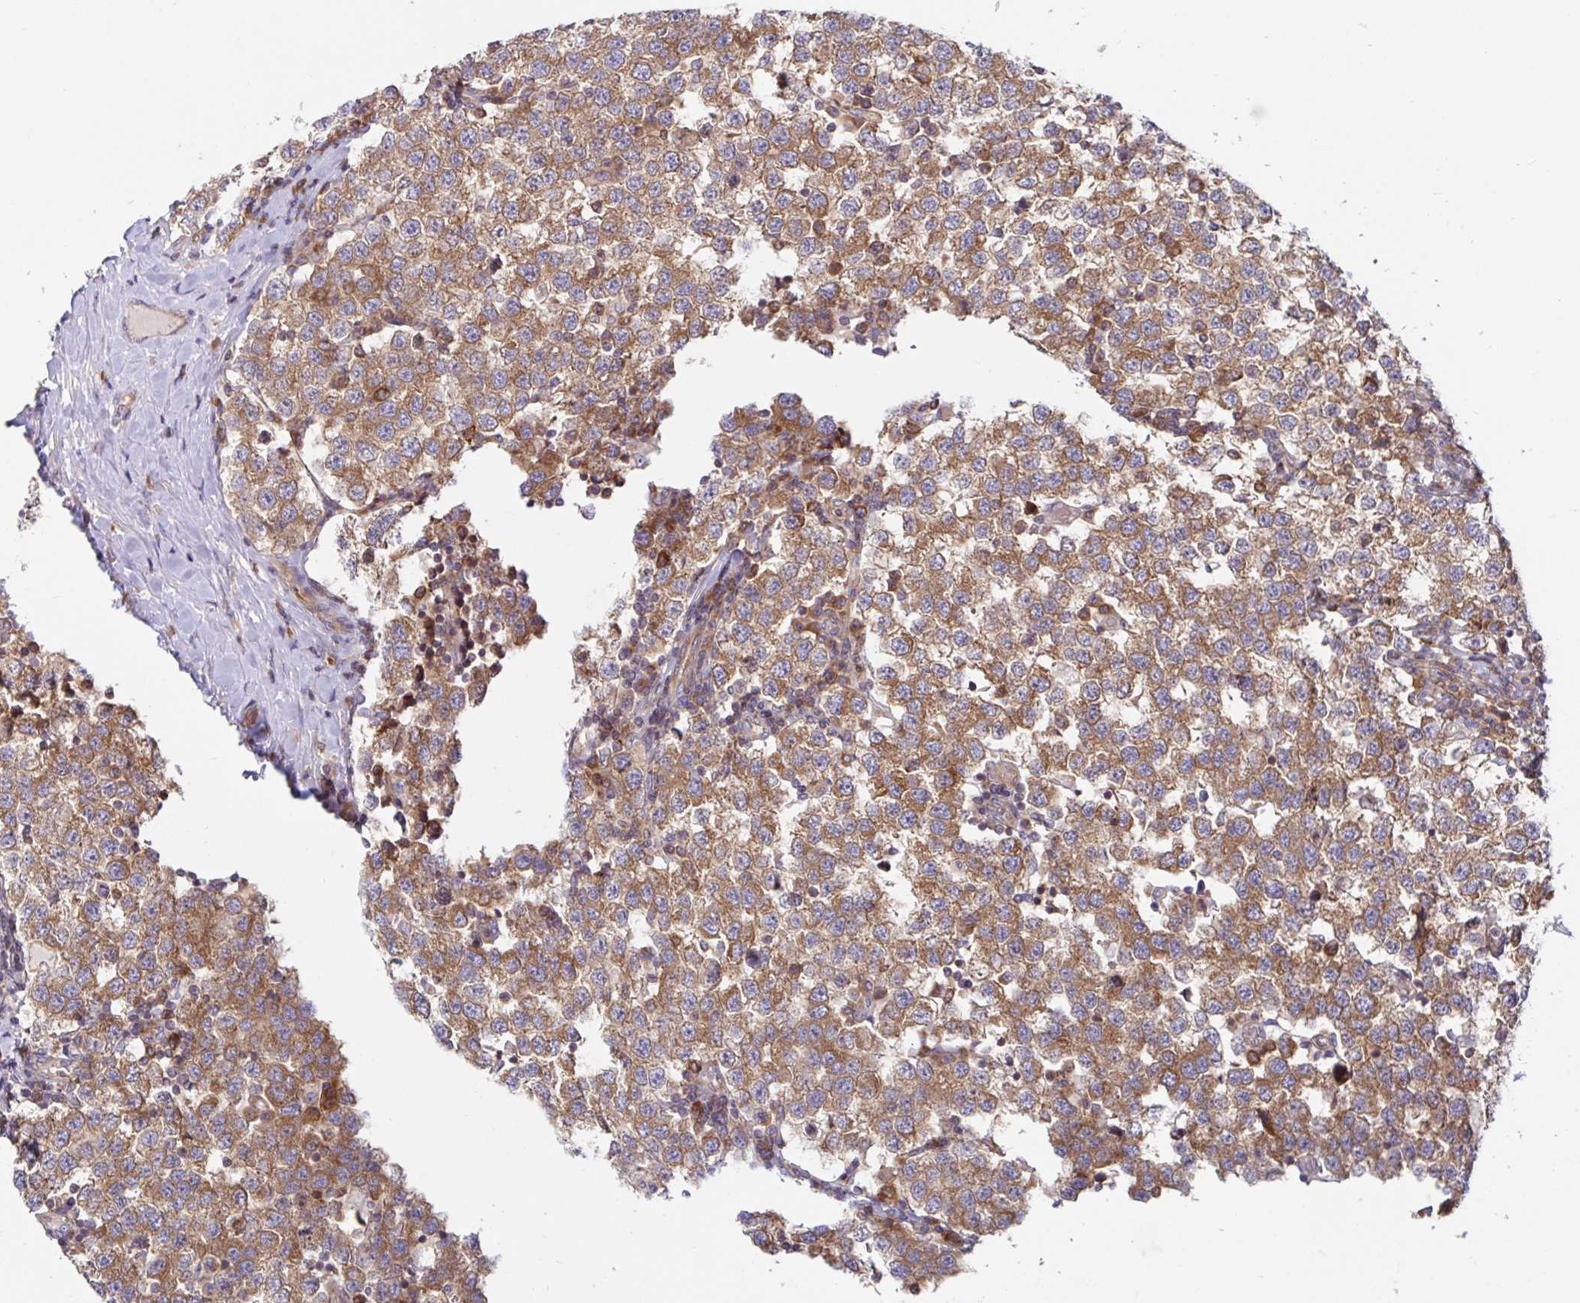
{"staining": {"intensity": "moderate", "quantity": ">75%", "location": "cytoplasmic/membranous"}, "tissue": "testis cancer", "cell_type": "Tumor cells", "image_type": "cancer", "snomed": [{"axis": "morphology", "description": "Seminoma, NOS"}, {"axis": "topography", "description": "Testis"}], "caption": "DAB (3,3'-diaminobenzidine) immunohistochemical staining of testis seminoma reveals moderate cytoplasmic/membranous protein positivity in approximately >75% of tumor cells.", "gene": "LARP1", "patient": {"sex": "male", "age": 34}}